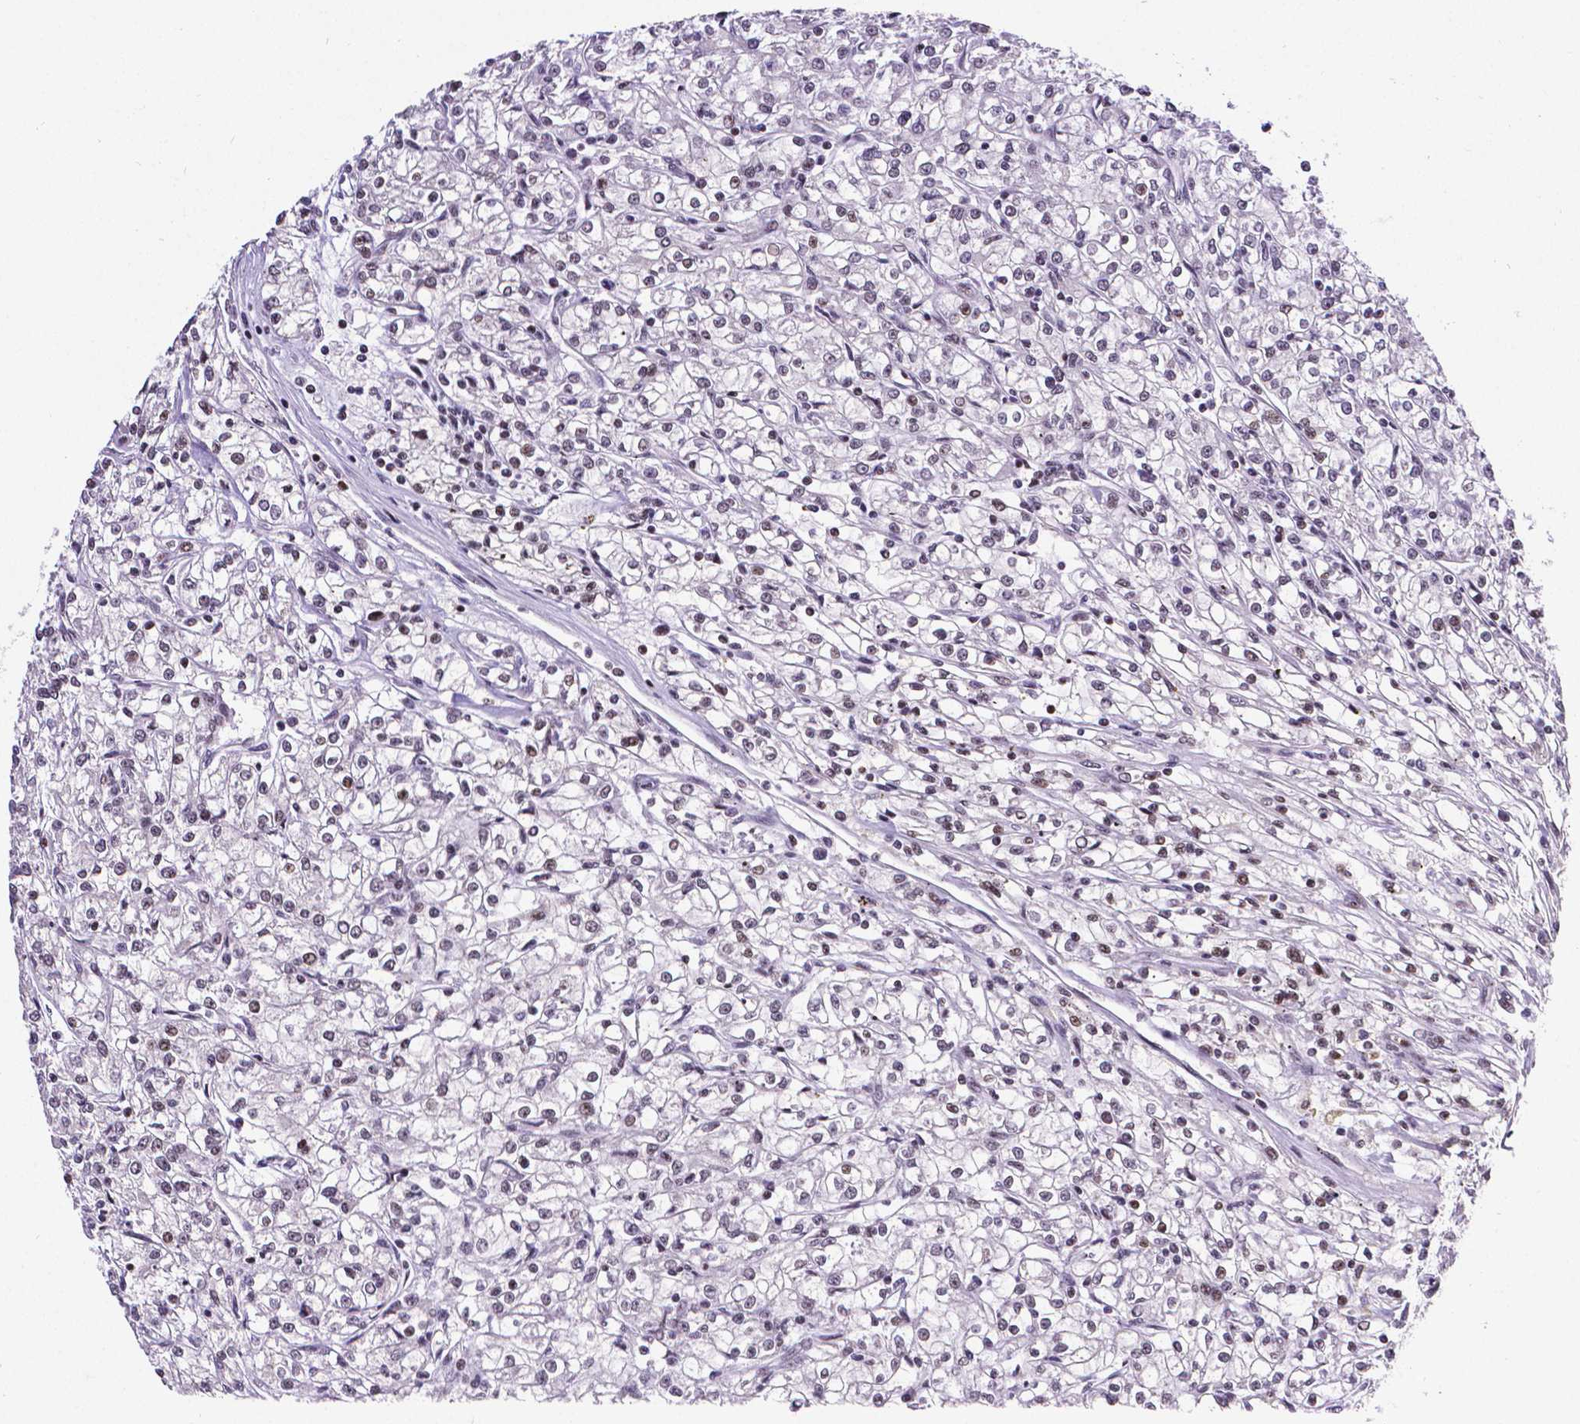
{"staining": {"intensity": "negative", "quantity": "none", "location": "none"}, "tissue": "renal cancer", "cell_type": "Tumor cells", "image_type": "cancer", "snomed": [{"axis": "morphology", "description": "Adenocarcinoma, NOS"}, {"axis": "topography", "description": "Kidney"}], "caption": "DAB immunohistochemical staining of human renal cancer demonstrates no significant staining in tumor cells. Brightfield microscopy of immunohistochemistry stained with DAB (3,3'-diaminobenzidine) (brown) and hematoxylin (blue), captured at high magnification.", "gene": "CTCF", "patient": {"sex": "female", "age": 59}}